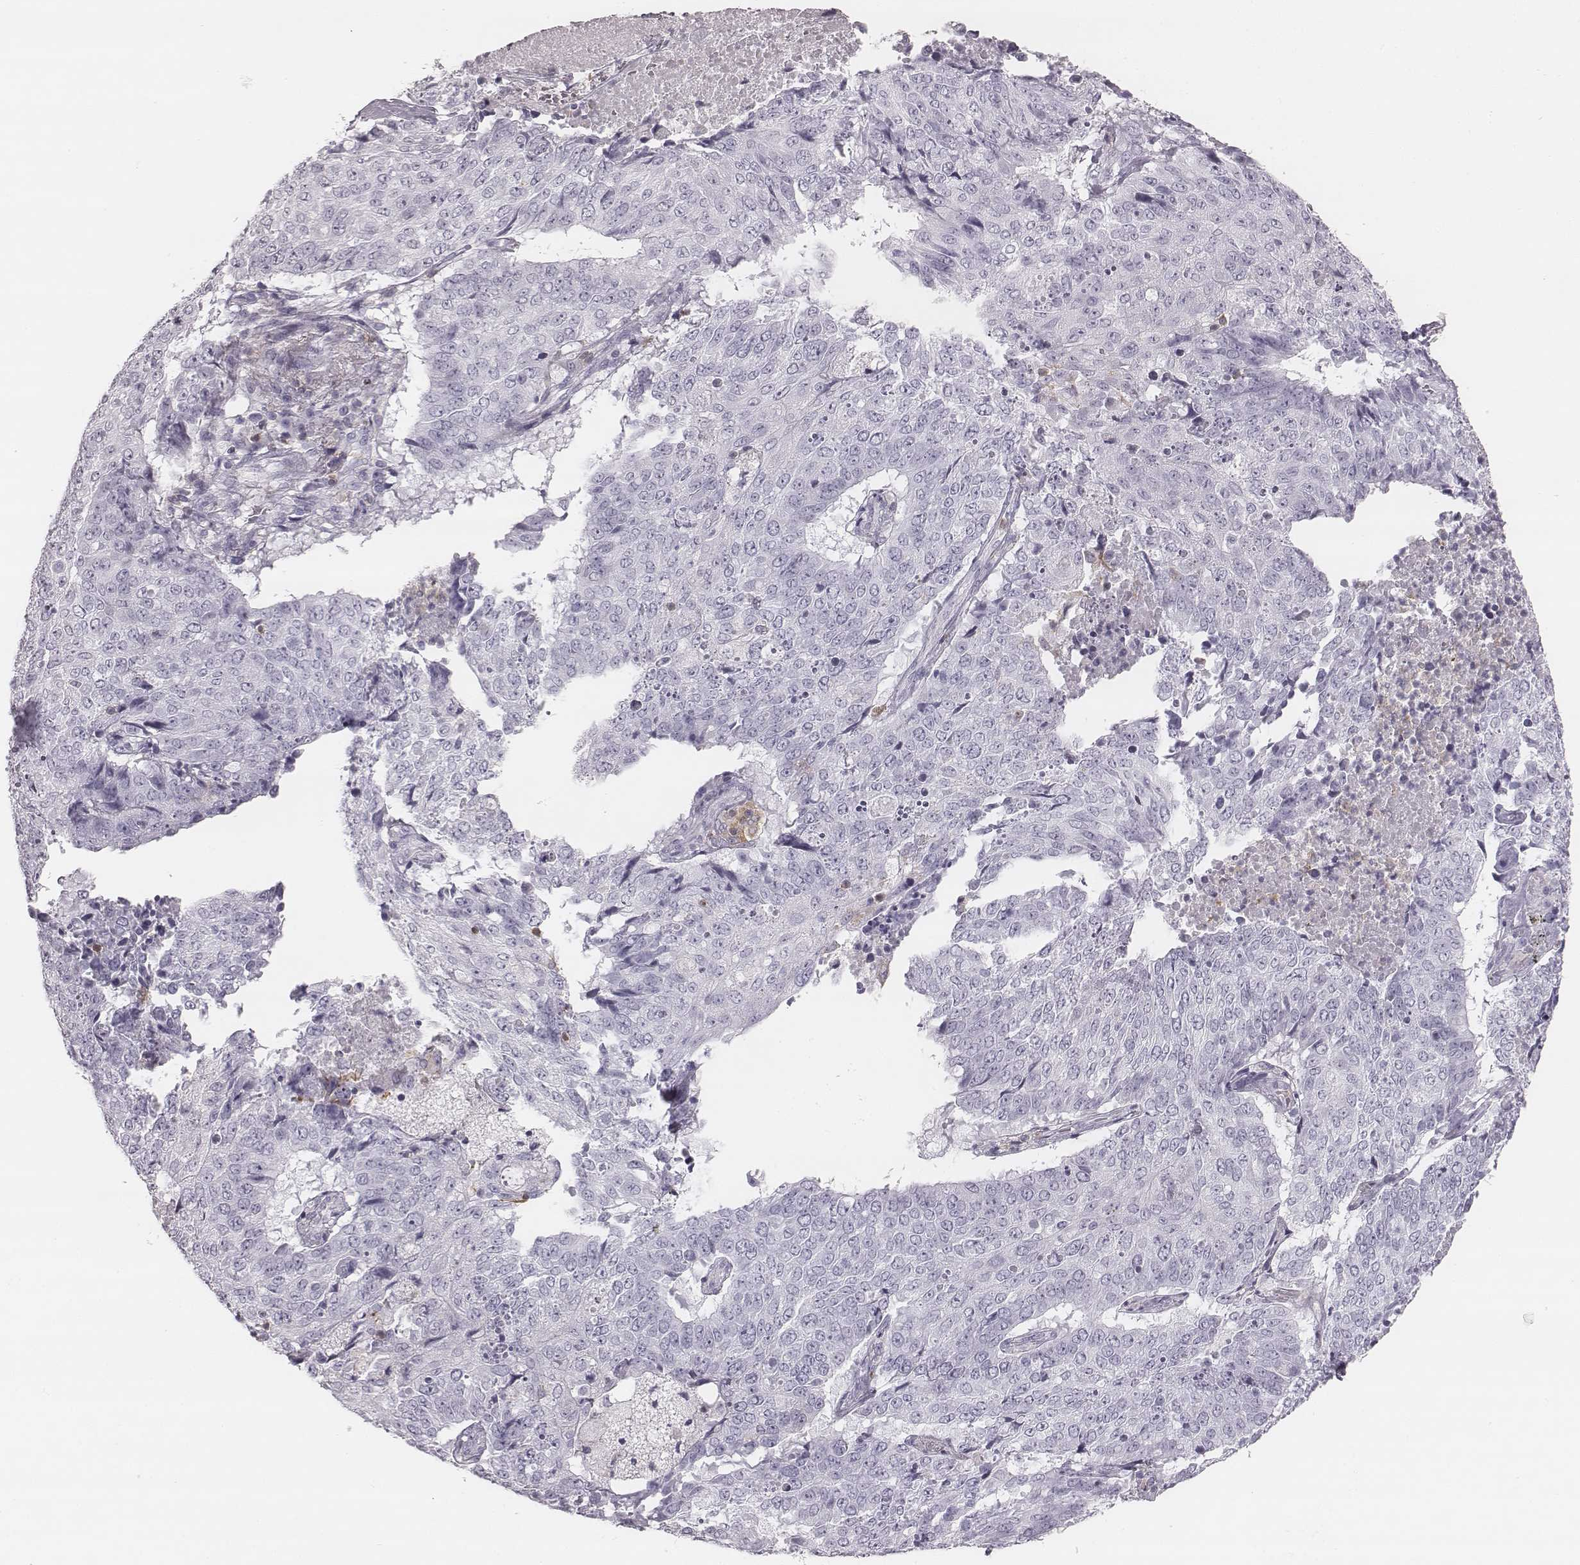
{"staining": {"intensity": "negative", "quantity": "none", "location": "none"}, "tissue": "lung cancer", "cell_type": "Tumor cells", "image_type": "cancer", "snomed": [{"axis": "morphology", "description": "Normal tissue, NOS"}, {"axis": "morphology", "description": "Squamous cell carcinoma, NOS"}, {"axis": "topography", "description": "Bronchus"}, {"axis": "topography", "description": "Lung"}], "caption": "Tumor cells are negative for protein expression in human lung cancer (squamous cell carcinoma).", "gene": "ZNF365", "patient": {"sex": "male", "age": 64}}